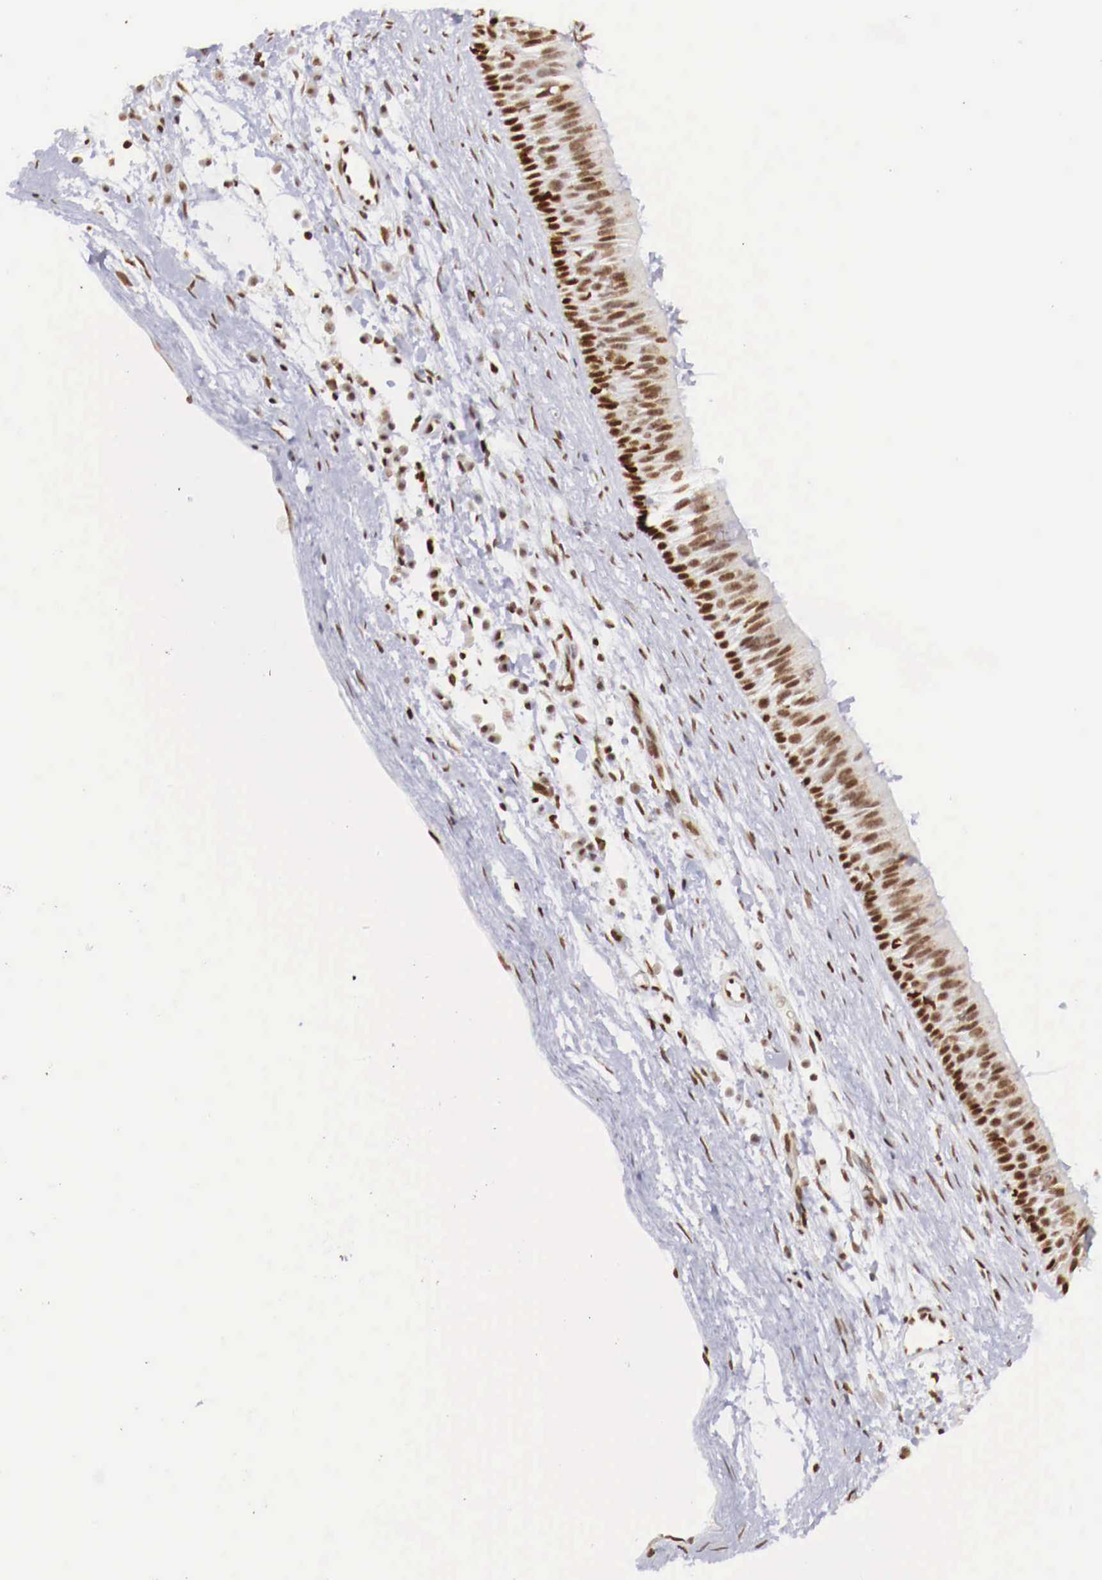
{"staining": {"intensity": "strong", "quantity": ">75%", "location": "nuclear"}, "tissue": "nasopharynx", "cell_type": "Respiratory epithelial cells", "image_type": "normal", "snomed": [{"axis": "morphology", "description": "Normal tissue, NOS"}, {"axis": "topography", "description": "Nasopharynx"}], "caption": "Brown immunohistochemical staining in benign nasopharynx demonstrates strong nuclear staining in about >75% of respiratory epithelial cells.", "gene": "MAX", "patient": {"sex": "male", "age": 13}}